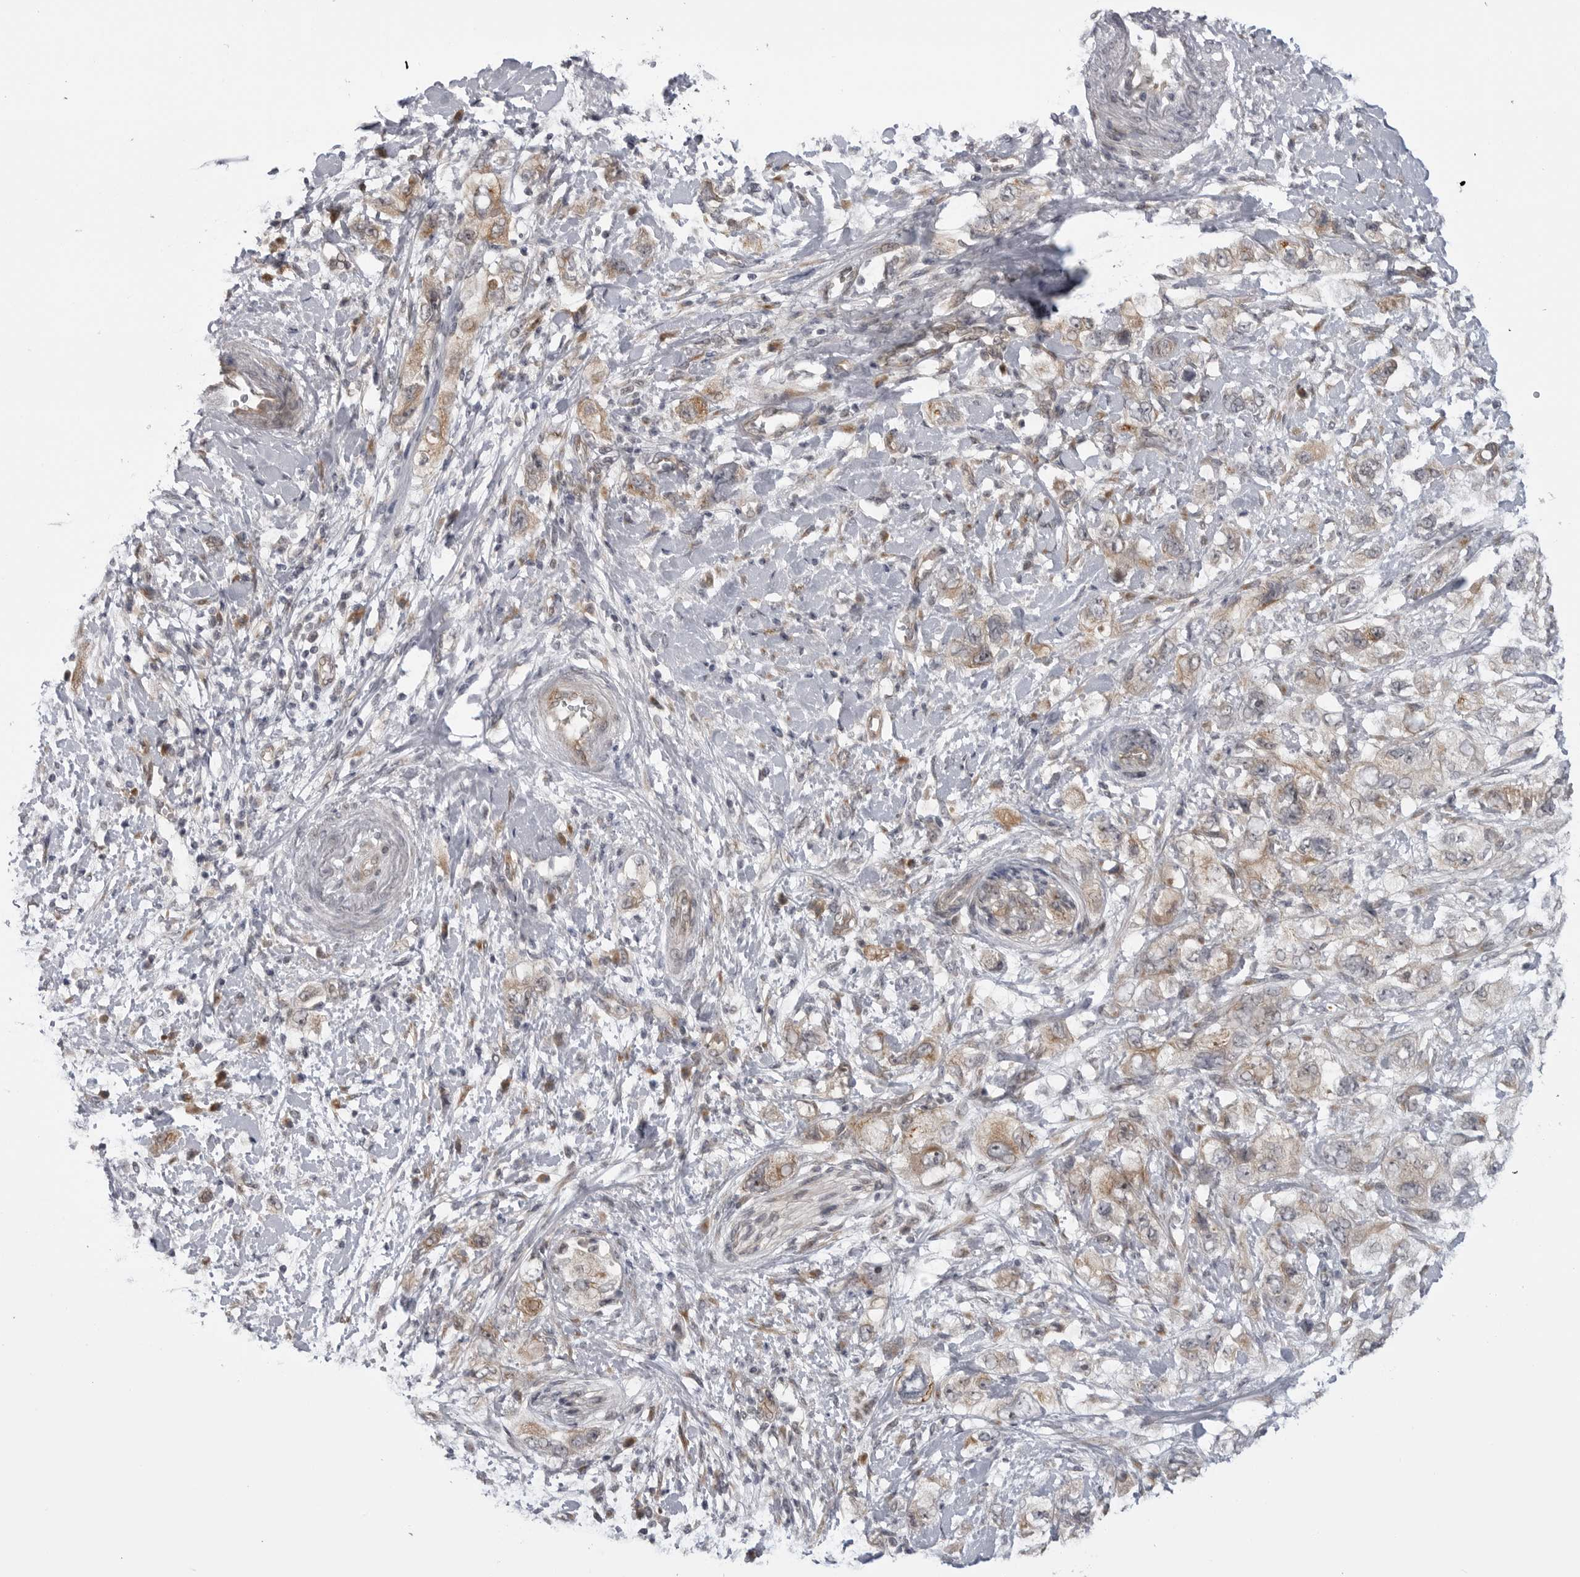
{"staining": {"intensity": "weak", "quantity": ">75%", "location": "cytoplasmic/membranous"}, "tissue": "pancreatic cancer", "cell_type": "Tumor cells", "image_type": "cancer", "snomed": [{"axis": "morphology", "description": "Adenocarcinoma, NOS"}, {"axis": "topography", "description": "Pancreas"}], "caption": "Weak cytoplasmic/membranous expression for a protein is seen in about >75% of tumor cells of pancreatic cancer using immunohistochemistry (IHC).", "gene": "LRRC45", "patient": {"sex": "female", "age": 73}}